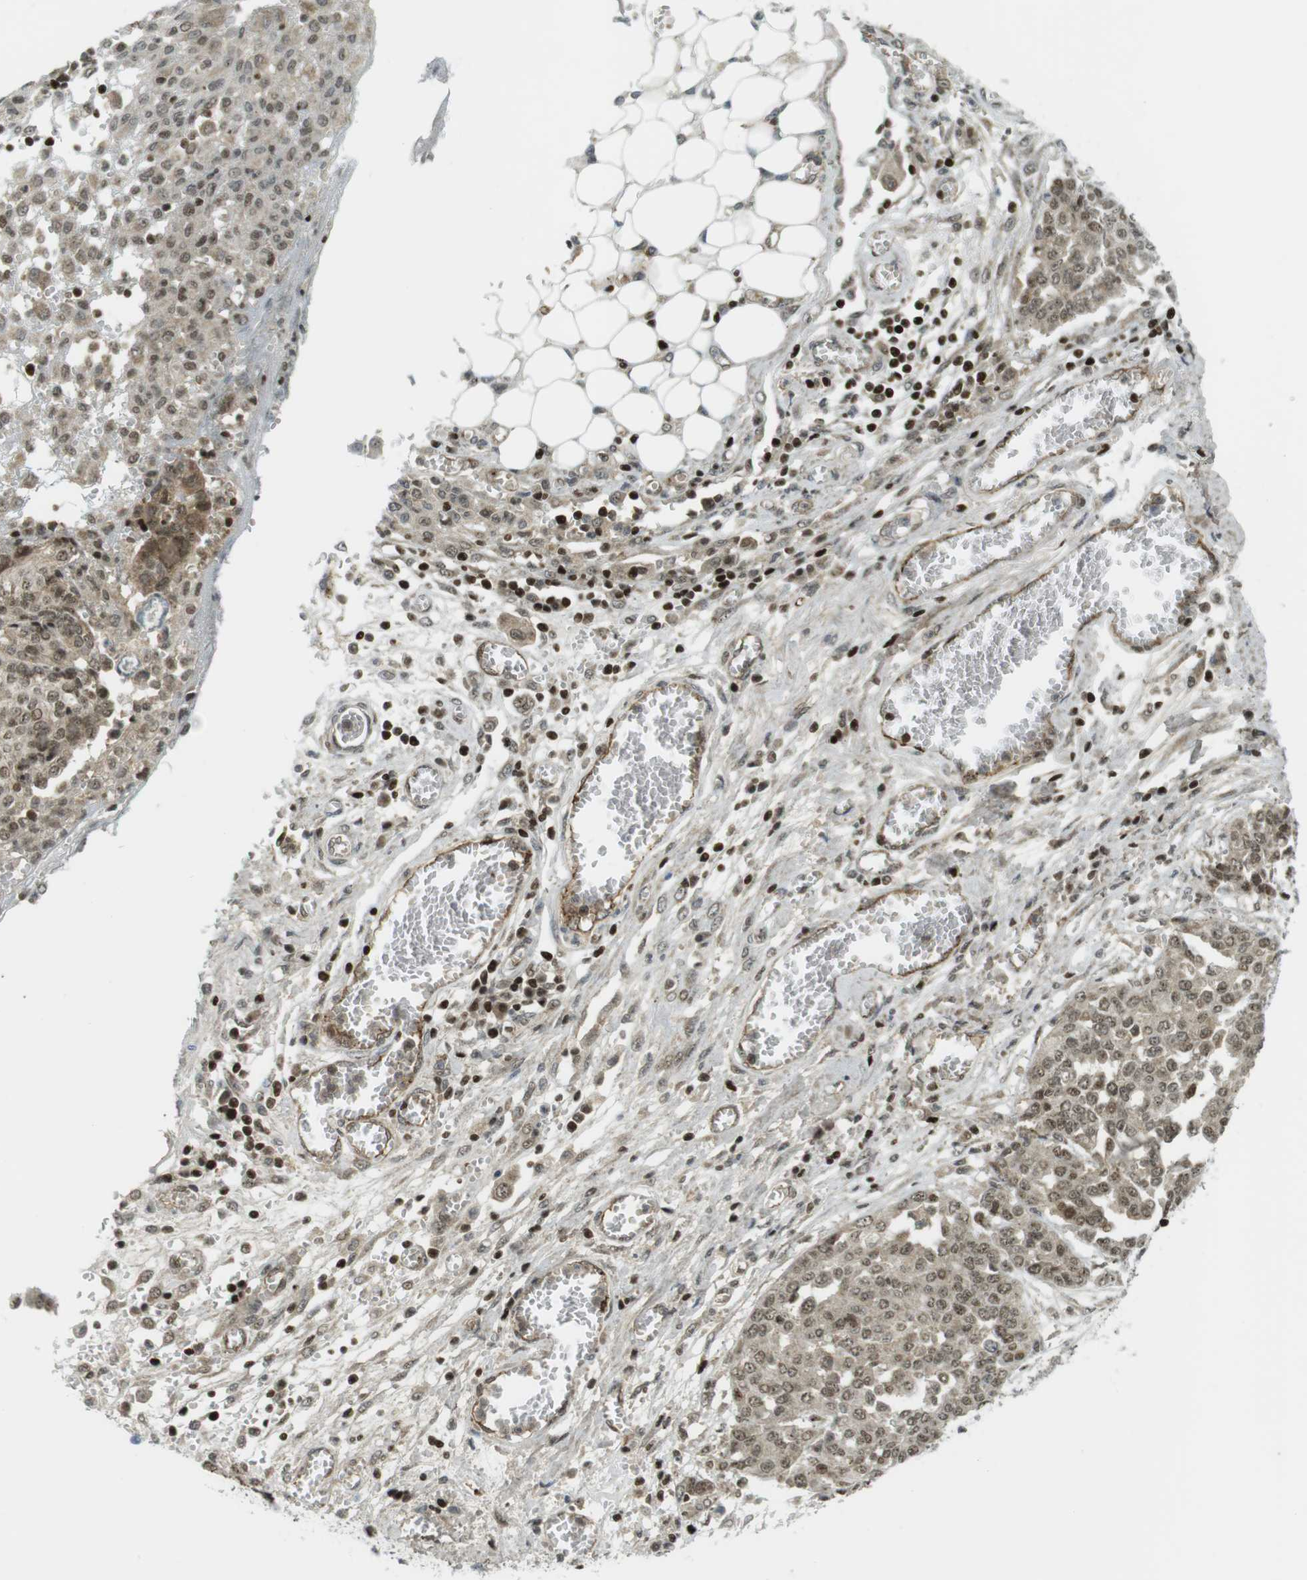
{"staining": {"intensity": "moderate", "quantity": "25%-75%", "location": "cytoplasmic/membranous,nuclear"}, "tissue": "ovarian cancer", "cell_type": "Tumor cells", "image_type": "cancer", "snomed": [{"axis": "morphology", "description": "Cystadenocarcinoma, serous, NOS"}, {"axis": "topography", "description": "Soft tissue"}, {"axis": "topography", "description": "Ovary"}], "caption": "High-power microscopy captured an IHC image of ovarian serous cystadenocarcinoma, revealing moderate cytoplasmic/membranous and nuclear positivity in about 25%-75% of tumor cells.", "gene": "PPP1R13B", "patient": {"sex": "female", "age": 57}}